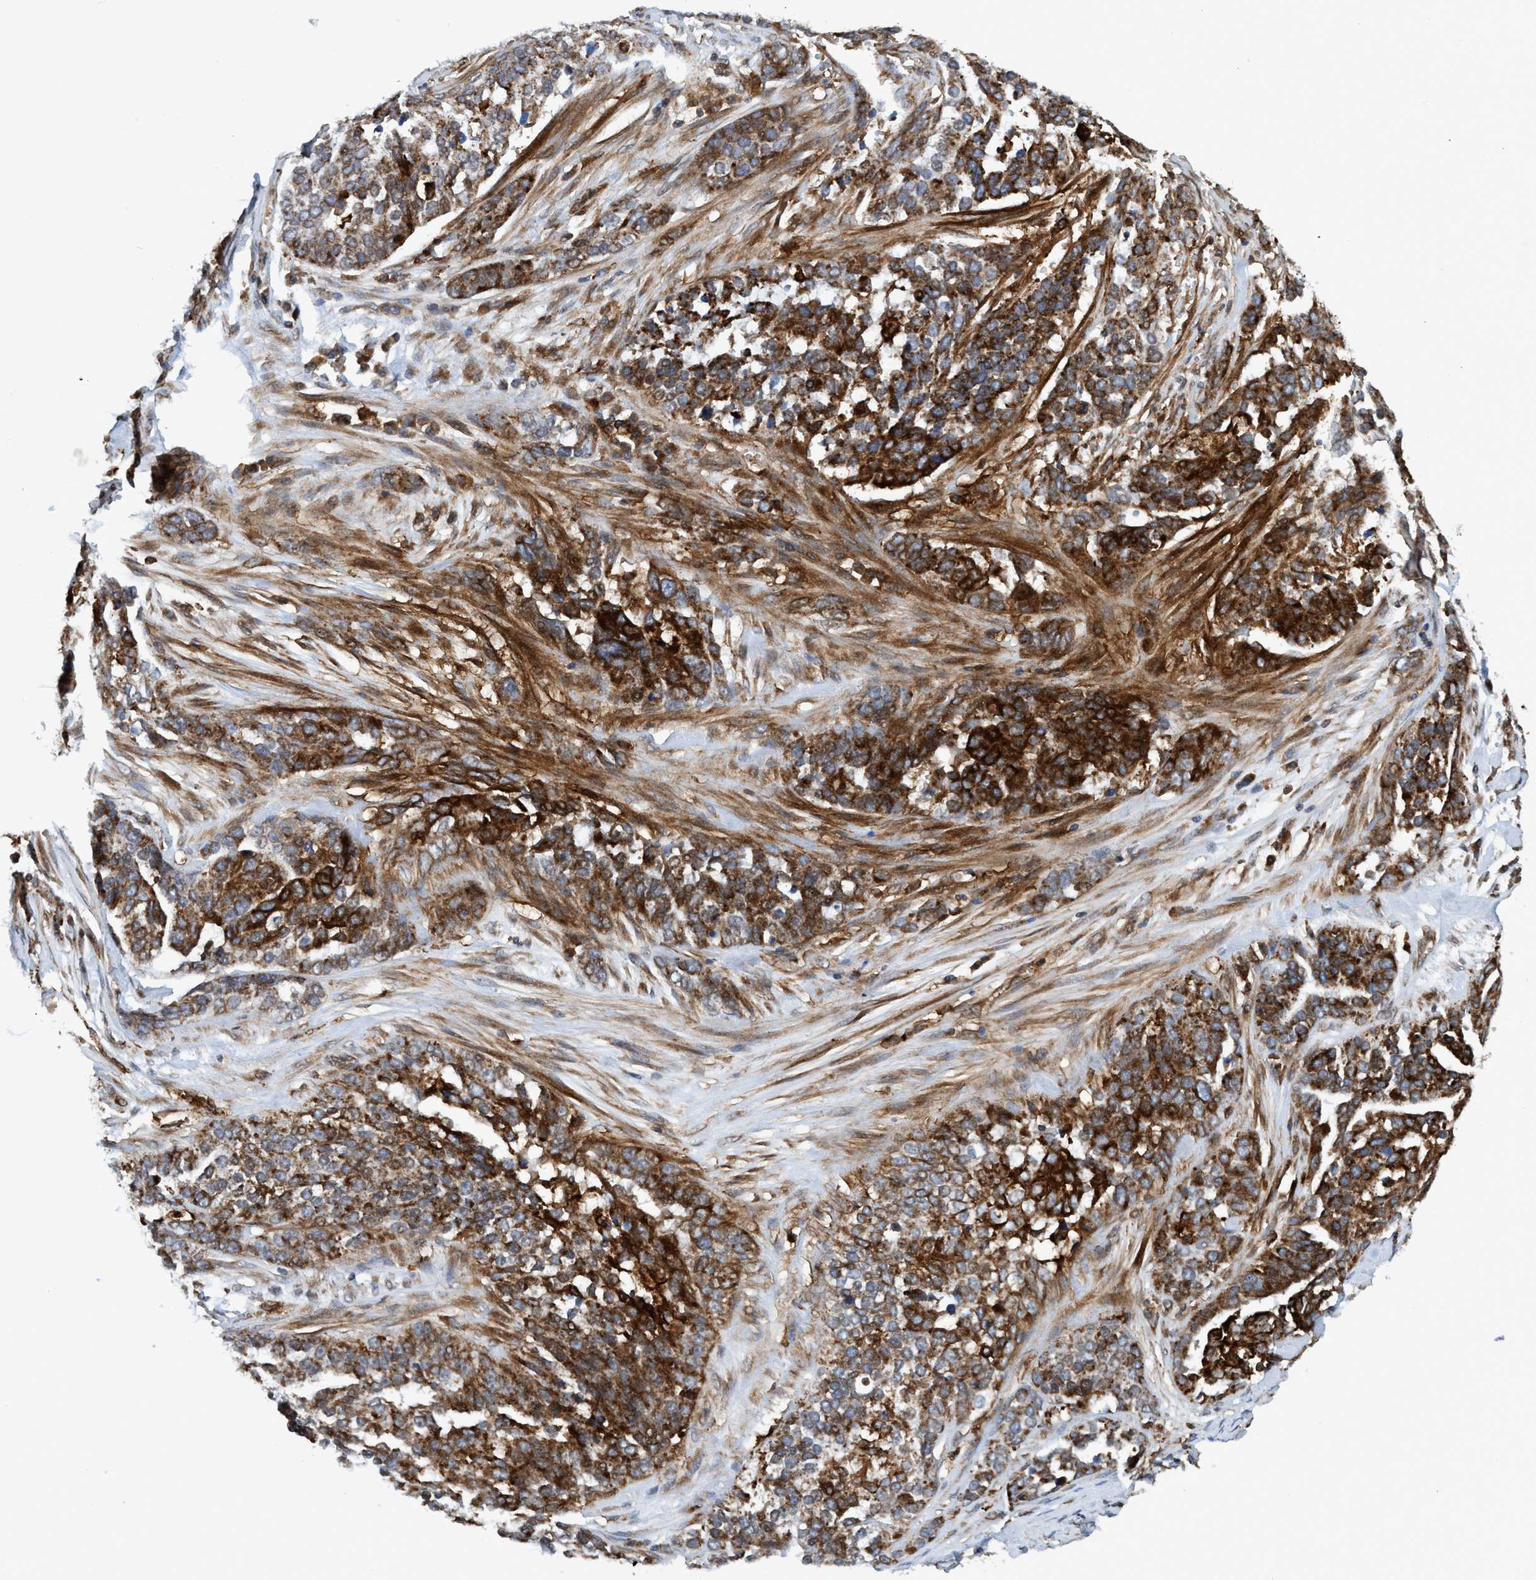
{"staining": {"intensity": "strong", "quantity": ">75%", "location": "cytoplasmic/membranous"}, "tissue": "ovarian cancer", "cell_type": "Tumor cells", "image_type": "cancer", "snomed": [{"axis": "morphology", "description": "Cystadenocarcinoma, serous, NOS"}, {"axis": "topography", "description": "Ovary"}], "caption": "Protein expression by IHC exhibits strong cytoplasmic/membranous positivity in about >75% of tumor cells in ovarian serous cystadenocarcinoma. The protein is shown in brown color, while the nuclei are stained blue.", "gene": "SLC16A3", "patient": {"sex": "female", "age": 44}}